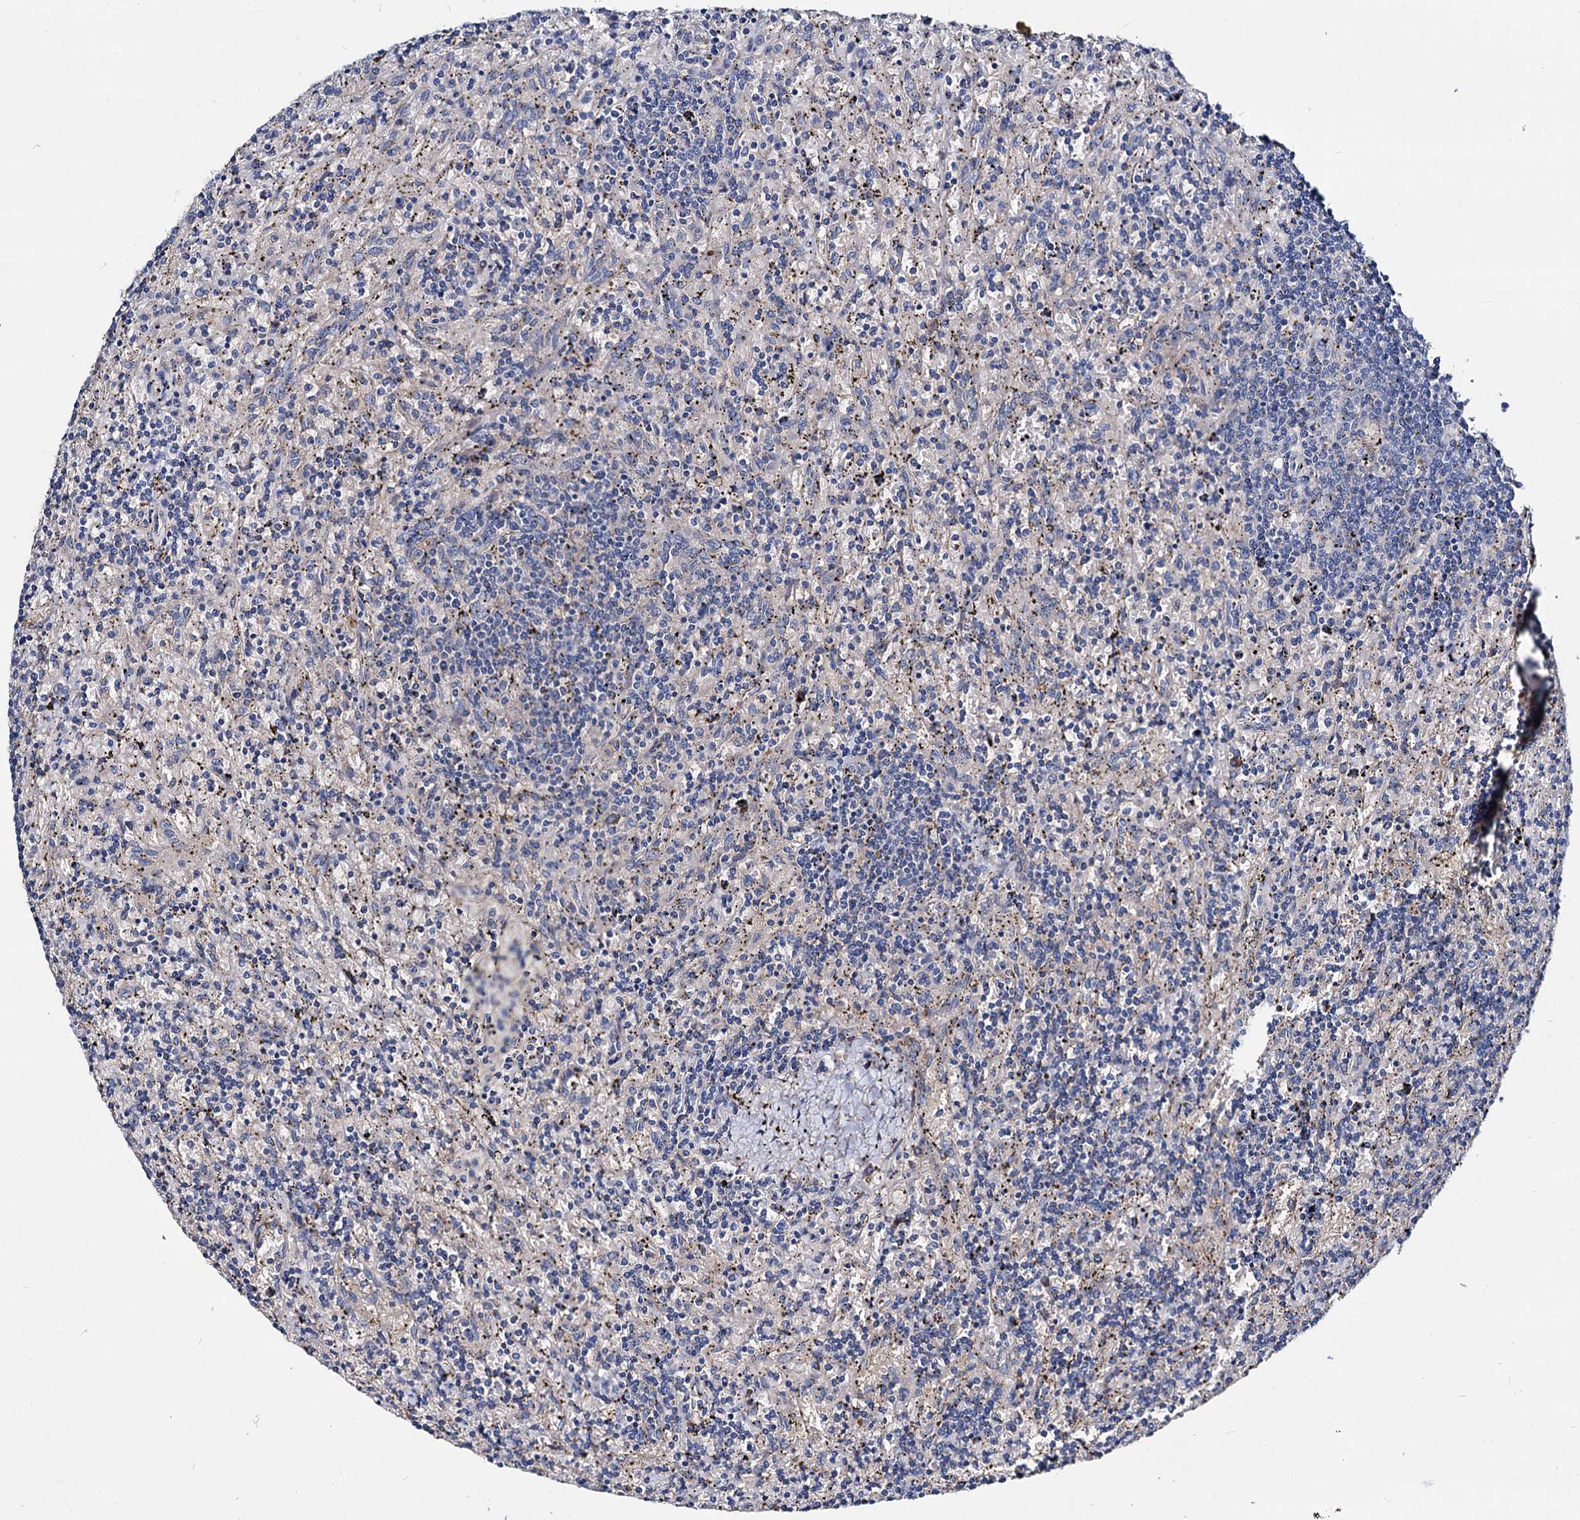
{"staining": {"intensity": "negative", "quantity": "none", "location": "none"}, "tissue": "lymphoma", "cell_type": "Tumor cells", "image_type": "cancer", "snomed": [{"axis": "morphology", "description": "Malignant lymphoma, non-Hodgkin's type, Low grade"}, {"axis": "topography", "description": "Spleen"}], "caption": "This is a image of IHC staining of lymphoma, which shows no staining in tumor cells. (DAB immunohistochemistry (IHC) with hematoxylin counter stain).", "gene": "ACY3", "patient": {"sex": "male", "age": 76}}